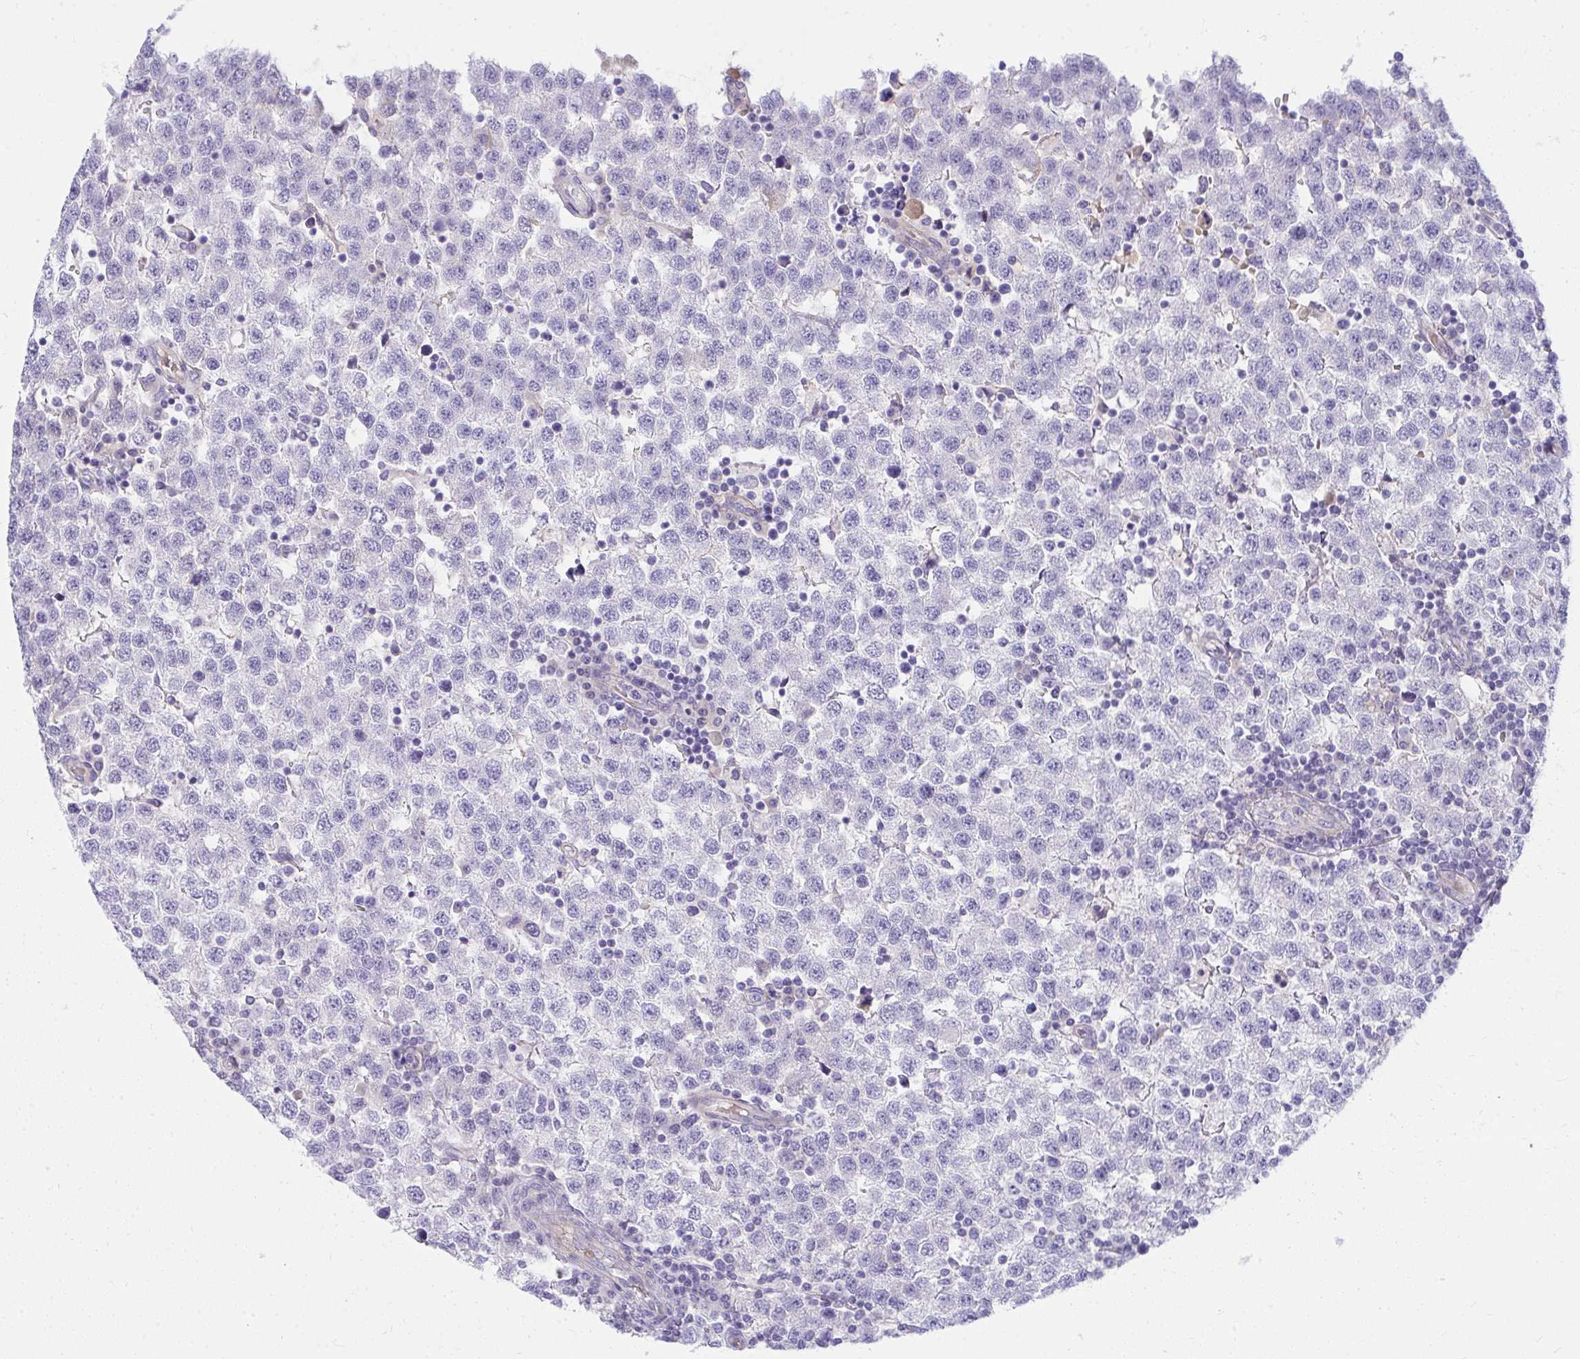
{"staining": {"intensity": "negative", "quantity": "none", "location": "none"}, "tissue": "testis cancer", "cell_type": "Tumor cells", "image_type": "cancer", "snomed": [{"axis": "morphology", "description": "Seminoma, NOS"}, {"axis": "topography", "description": "Testis"}], "caption": "Testis cancer (seminoma) stained for a protein using IHC exhibits no expression tumor cells.", "gene": "LRRC36", "patient": {"sex": "male", "age": 34}}